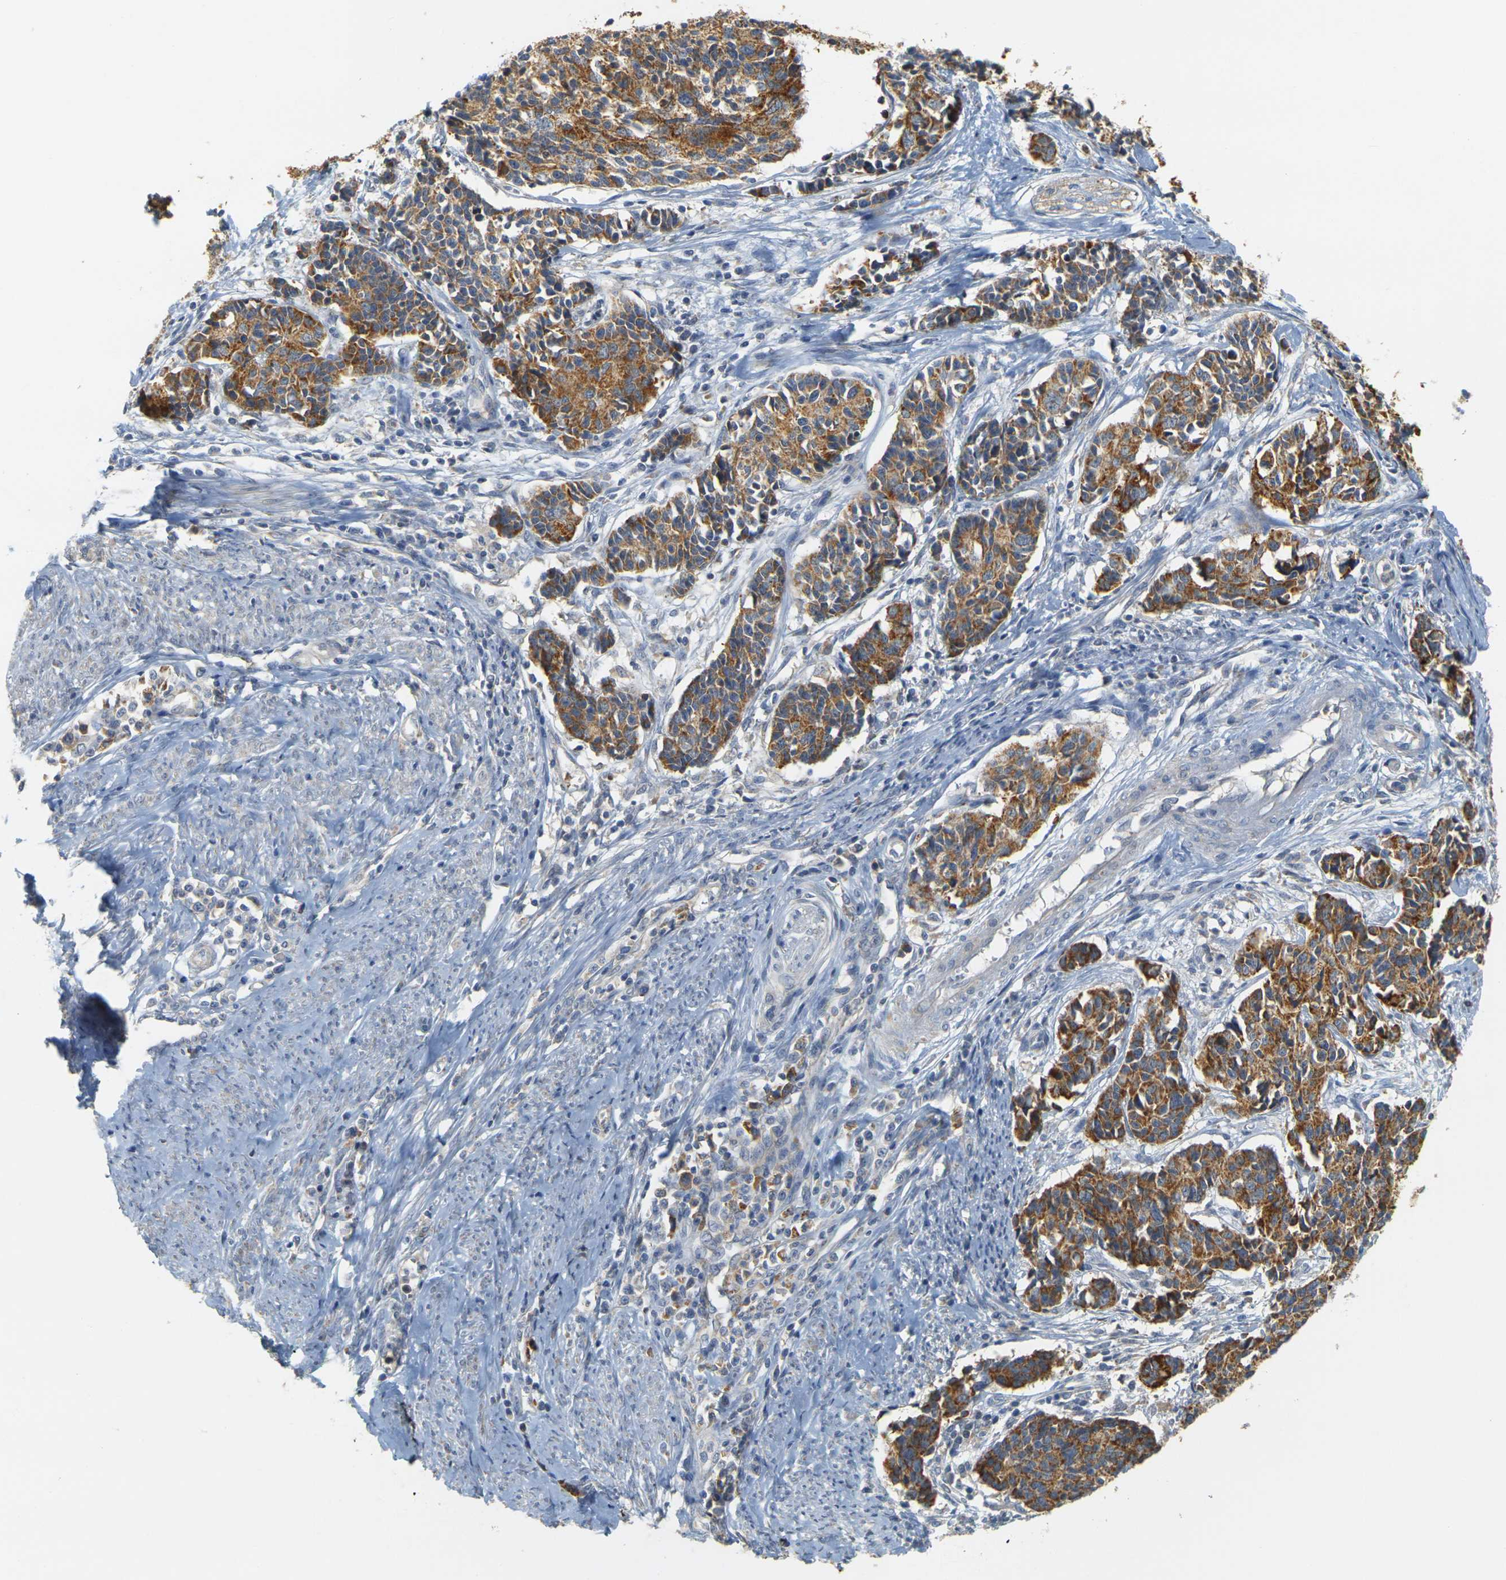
{"staining": {"intensity": "strong", "quantity": ">75%", "location": "cytoplasmic/membranous"}, "tissue": "cervical cancer", "cell_type": "Tumor cells", "image_type": "cancer", "snomed": [{"axis": "morphology", "description": "Normal tissue, NOS"}, {"axis": "morphology", "description": "Squamous cell carcinoma, NOS"}, {"axis": "topography", "description": "Cervix"}], "caption": "High-power microscopy captured an immunohistochemistry micrograph of squamous cell carcinoma (cervical), revealing strong cytoplasmic/membranous staining in about >75% of tumor cells.", "gene": "GDAP1", "patient": {"sex": "female", "age": 35}}